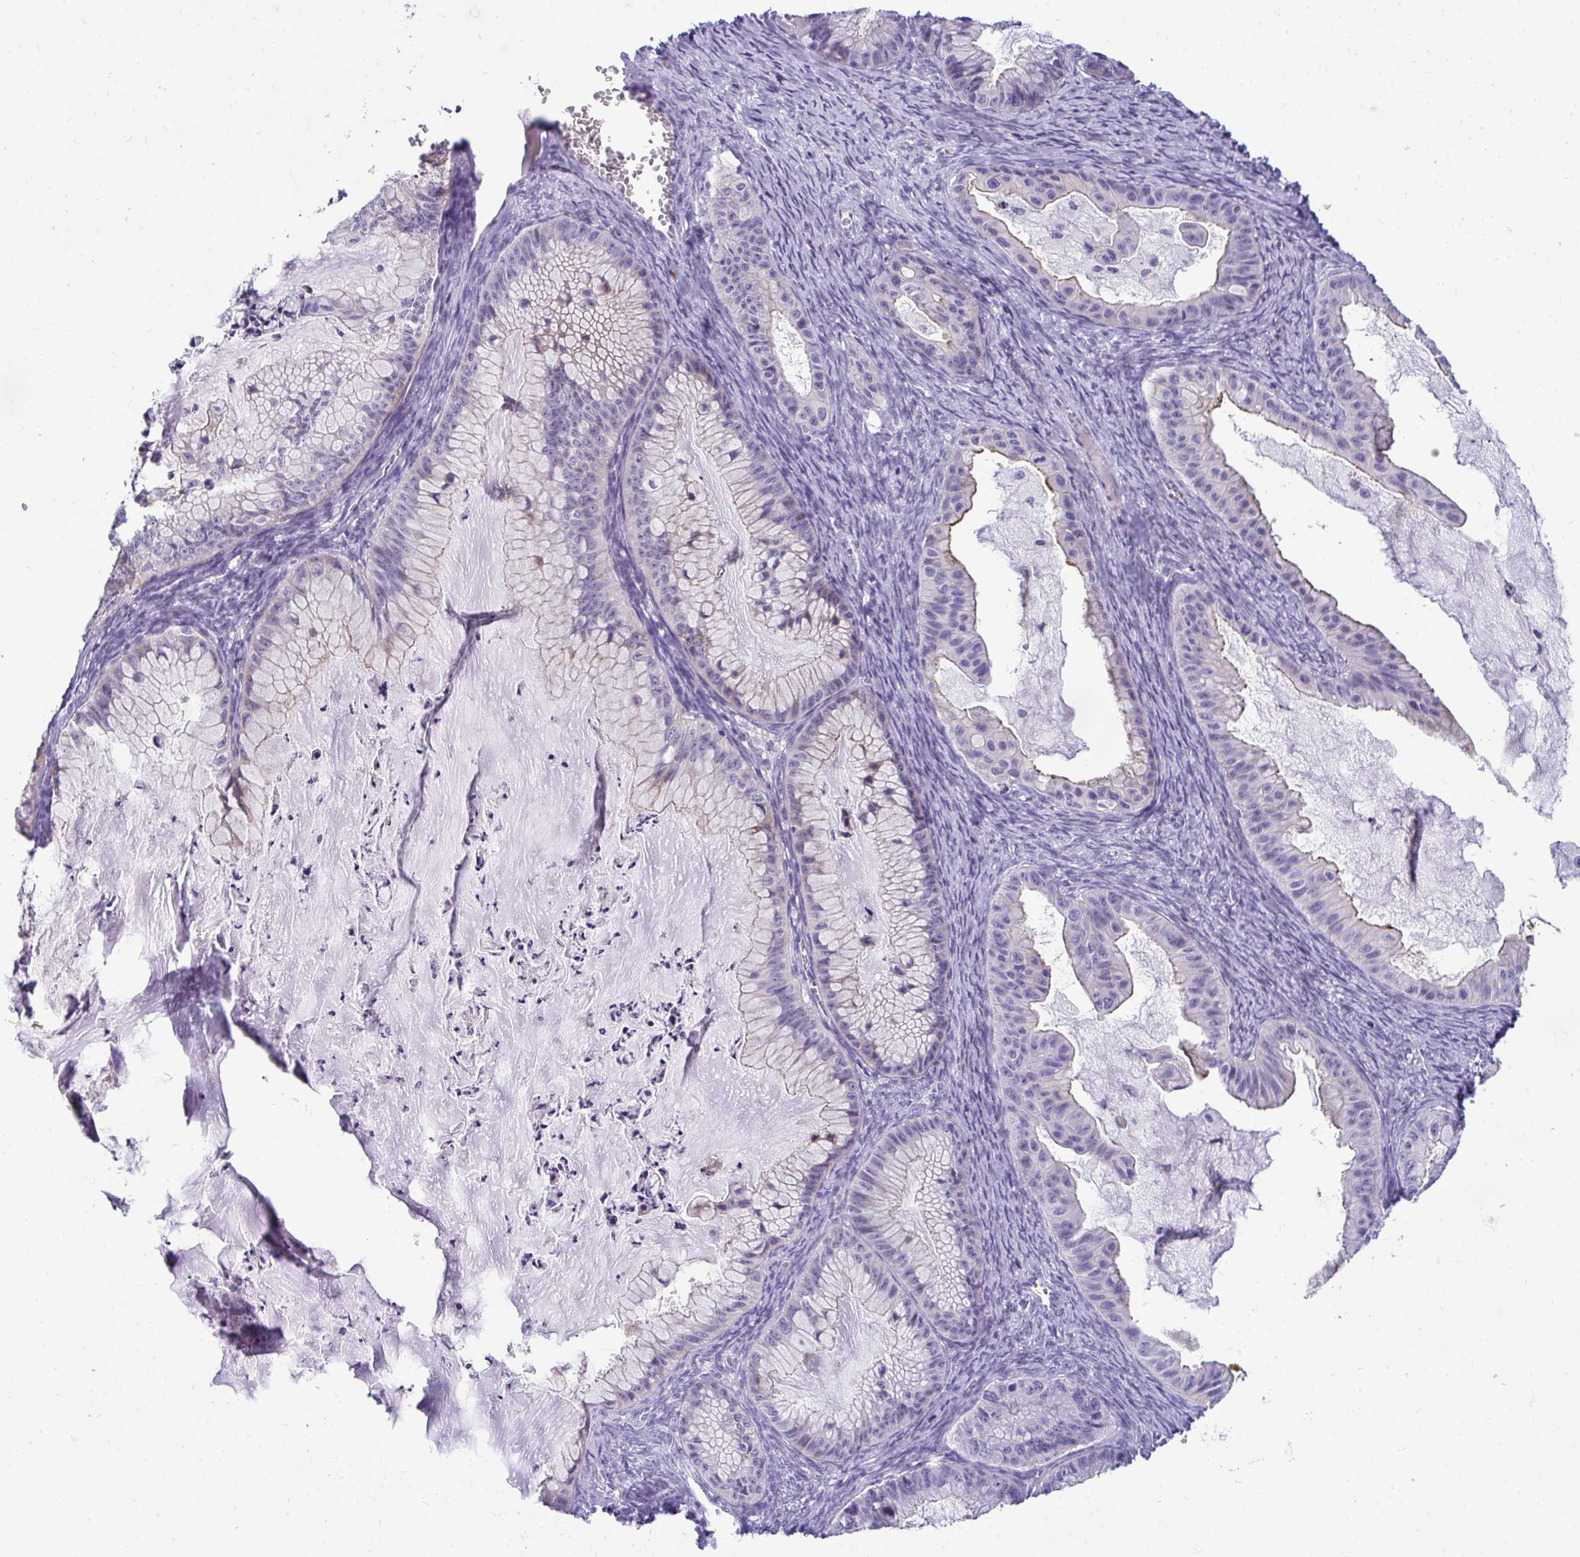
{"staining": {"intensity": "moderate", "quantity": "<25%", "location": "cytoplasmic/membranous"}, "tissue": "ovarian cancer", "cell_type": "Tumor cells", "image_type": "cancer", "snomed": [{"axis": "morphology", "description": "Cystadenocarcinoma, mucinous, NOS"}, {"axis": "topography", "description": "Ovary"}], "caption": "DAB (3,3'-diaminobenzidine) immunohistochemical staining of ovarian cancer exhibits moderate cytoplasmic/membranous protein expression in about <25% of tumor cells. The staining is performed using DAB brown chromogen to label protein expression. The nuclei are counter-stained blue using hematoxylin.", "gene": "PIGZ", "patient": {"sex": "female", "age": 72}}